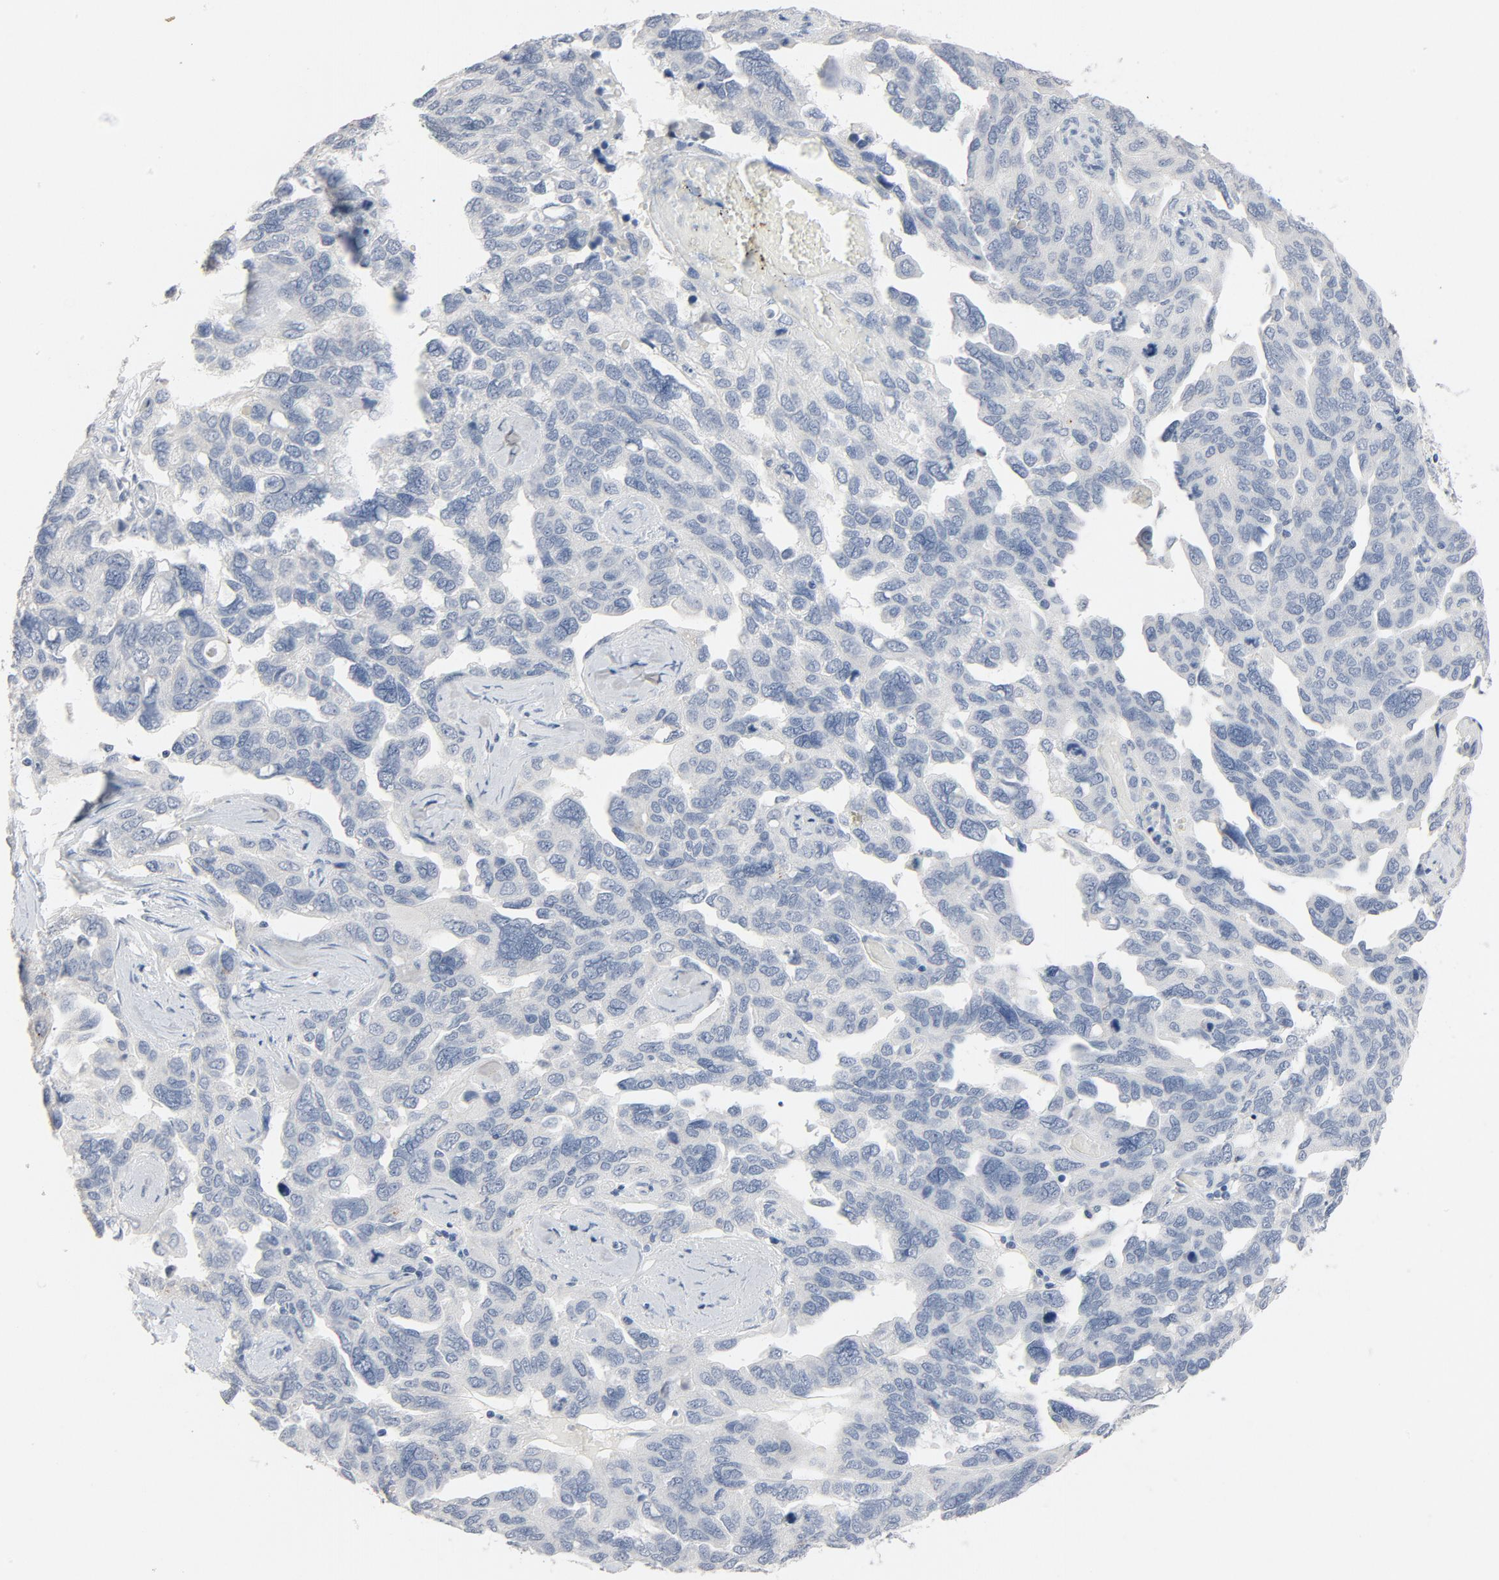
{"staining": {"intensity": "negative", "quantity": "none", "location": "none"}, "tissue": "ovarian cancer", "cell_type": "Tumor cells", "image_type": "cancer", "snomed": [{"axis": "morphology", "description": "Cystadenocarcinoma, serous, NOS"}, {"axis": "topography", "description": "Ovary"}], "caption": "A high-resolution histopathology image shows immunohistochemistry (IHC) staining of serous cystadenocarcinoma (ovarian), which displays no significant expression in tumor cells. The staining is performed using DAB brown chromogen with nuclei counter-stained in using hematoxylin.", "gene": "ZCCHC13", "patient": {"sex": "female", "age": 64}}